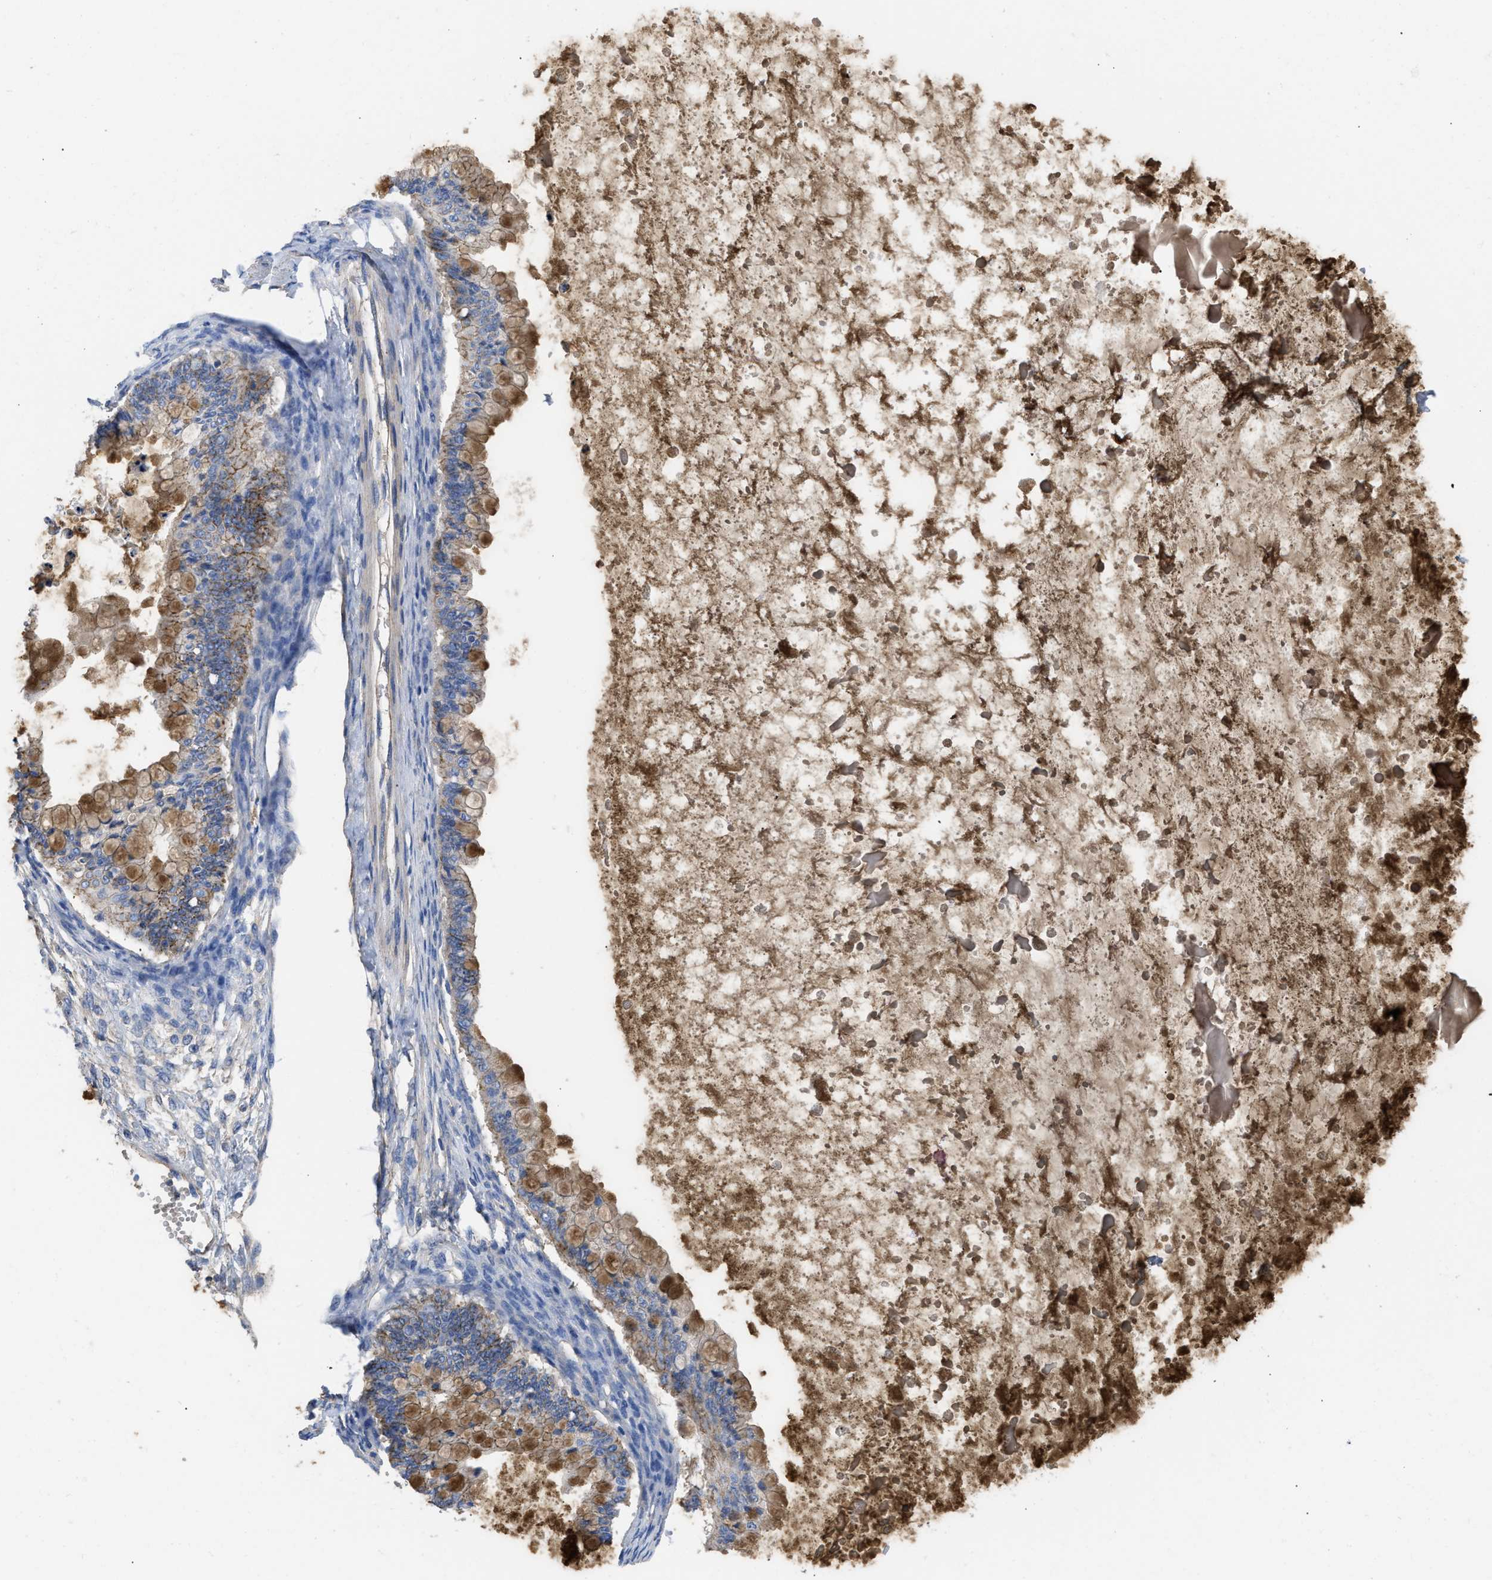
{"staining": {"intensity": "strong", "quantity": "25%-75%", "location": "cytoplasmic/membranous"}, "tissue": "ovarian cancer", "cell_type": "Tumor cells", "image_type": "cancer", "snomed": [{"axis": "morphology", "description": "Cystadenocarcinoma, mucinous, NOS"}, {"axis": "topography", "description": "Ovary"}], "caption": "Brown immunohistochemical staining in human ovarian cancer shows strong cytoplasmic/membranous expression in approximately 25%-75% of tumor cells.", "gene": "USP4", "patient": {"sex": "female", "age": 57}}